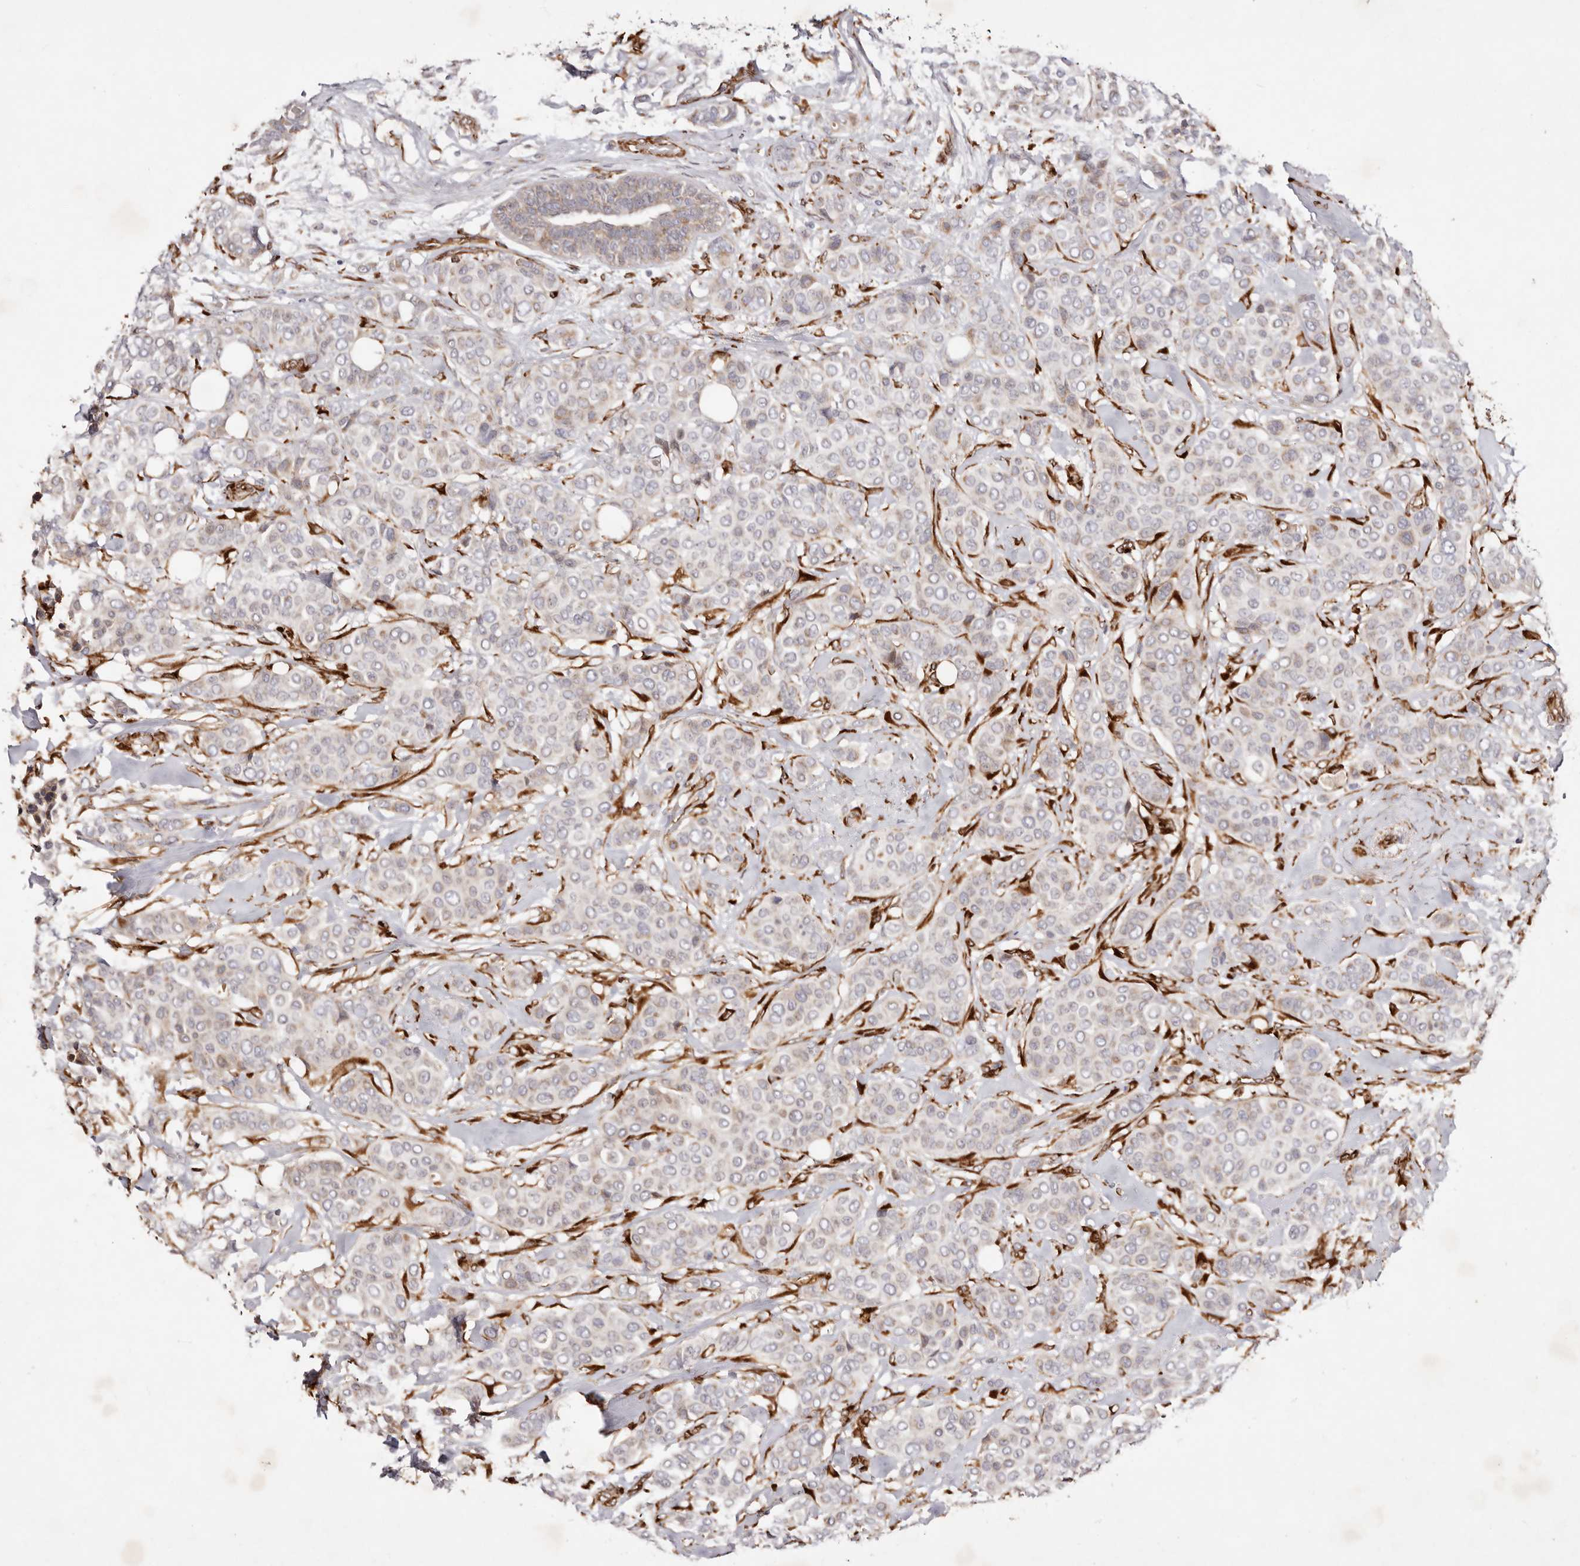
{"staining": {"intensity": "weak", "quantity": "<25%", "location": "cytoplasmic/membranous"}, "tissue": "breast cancer", "cell_type": "Tumor cells", "image_type": "cancer", "snomed": [{"axis": "morphology", "description": "Lobular carcinoma"}, {"axis": "topography", "description": "Breast"}], "caption": "Immunohistochemistry histopathology image of human breast cancer stained for a protein (brown), which displays no positivity in tumor cells.", "gene": "SERPINH1", "patient": {"sex": "female", "age": 51}}